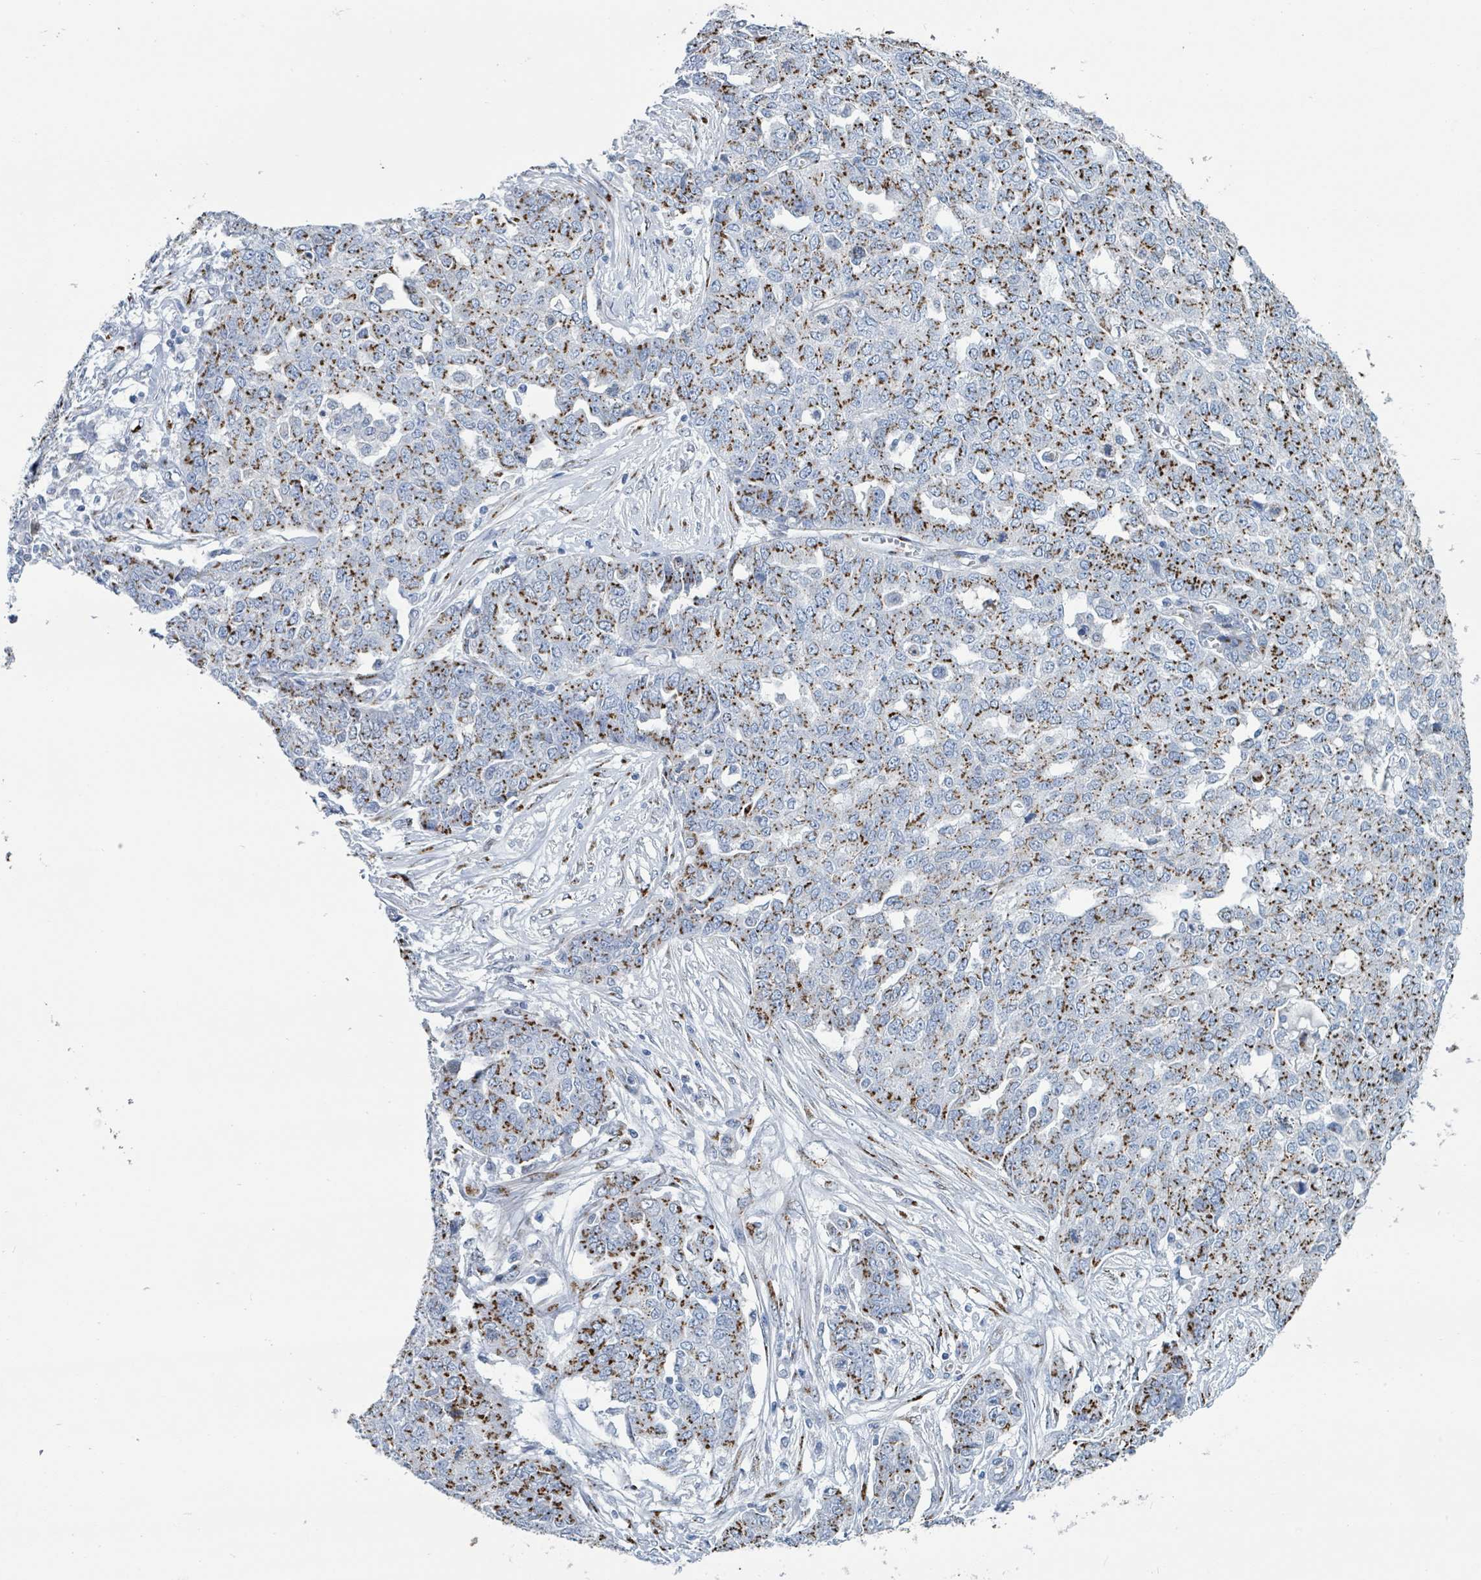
{"staining": {"intensity": "moderate", "quantity": "25%-75%", "location": "cytoplasmic/membranous"}, "tissue": "ovarian cancer", "cell_type": "Tumor cells", "image_type": "cancer", "snomed": [{"axis": "morphology", "description": "Cystadenocarcinoma, serous, NOS"}, {"axis": "topography", "description": "Soft tissue"}, {"axis": "topography", "description": "Ovary"}], "caption": "DAB (3,3'-diaminobenzidine) immunohistochemical staining of ovarian cancer (serous cystadenocarcinoma) displays moderate cytoplasmic/membranous protein positivity in about 25%-75% of tumor cells.", "gene": "DCAF5", "patient": {"sex": "female", "age": 57}}